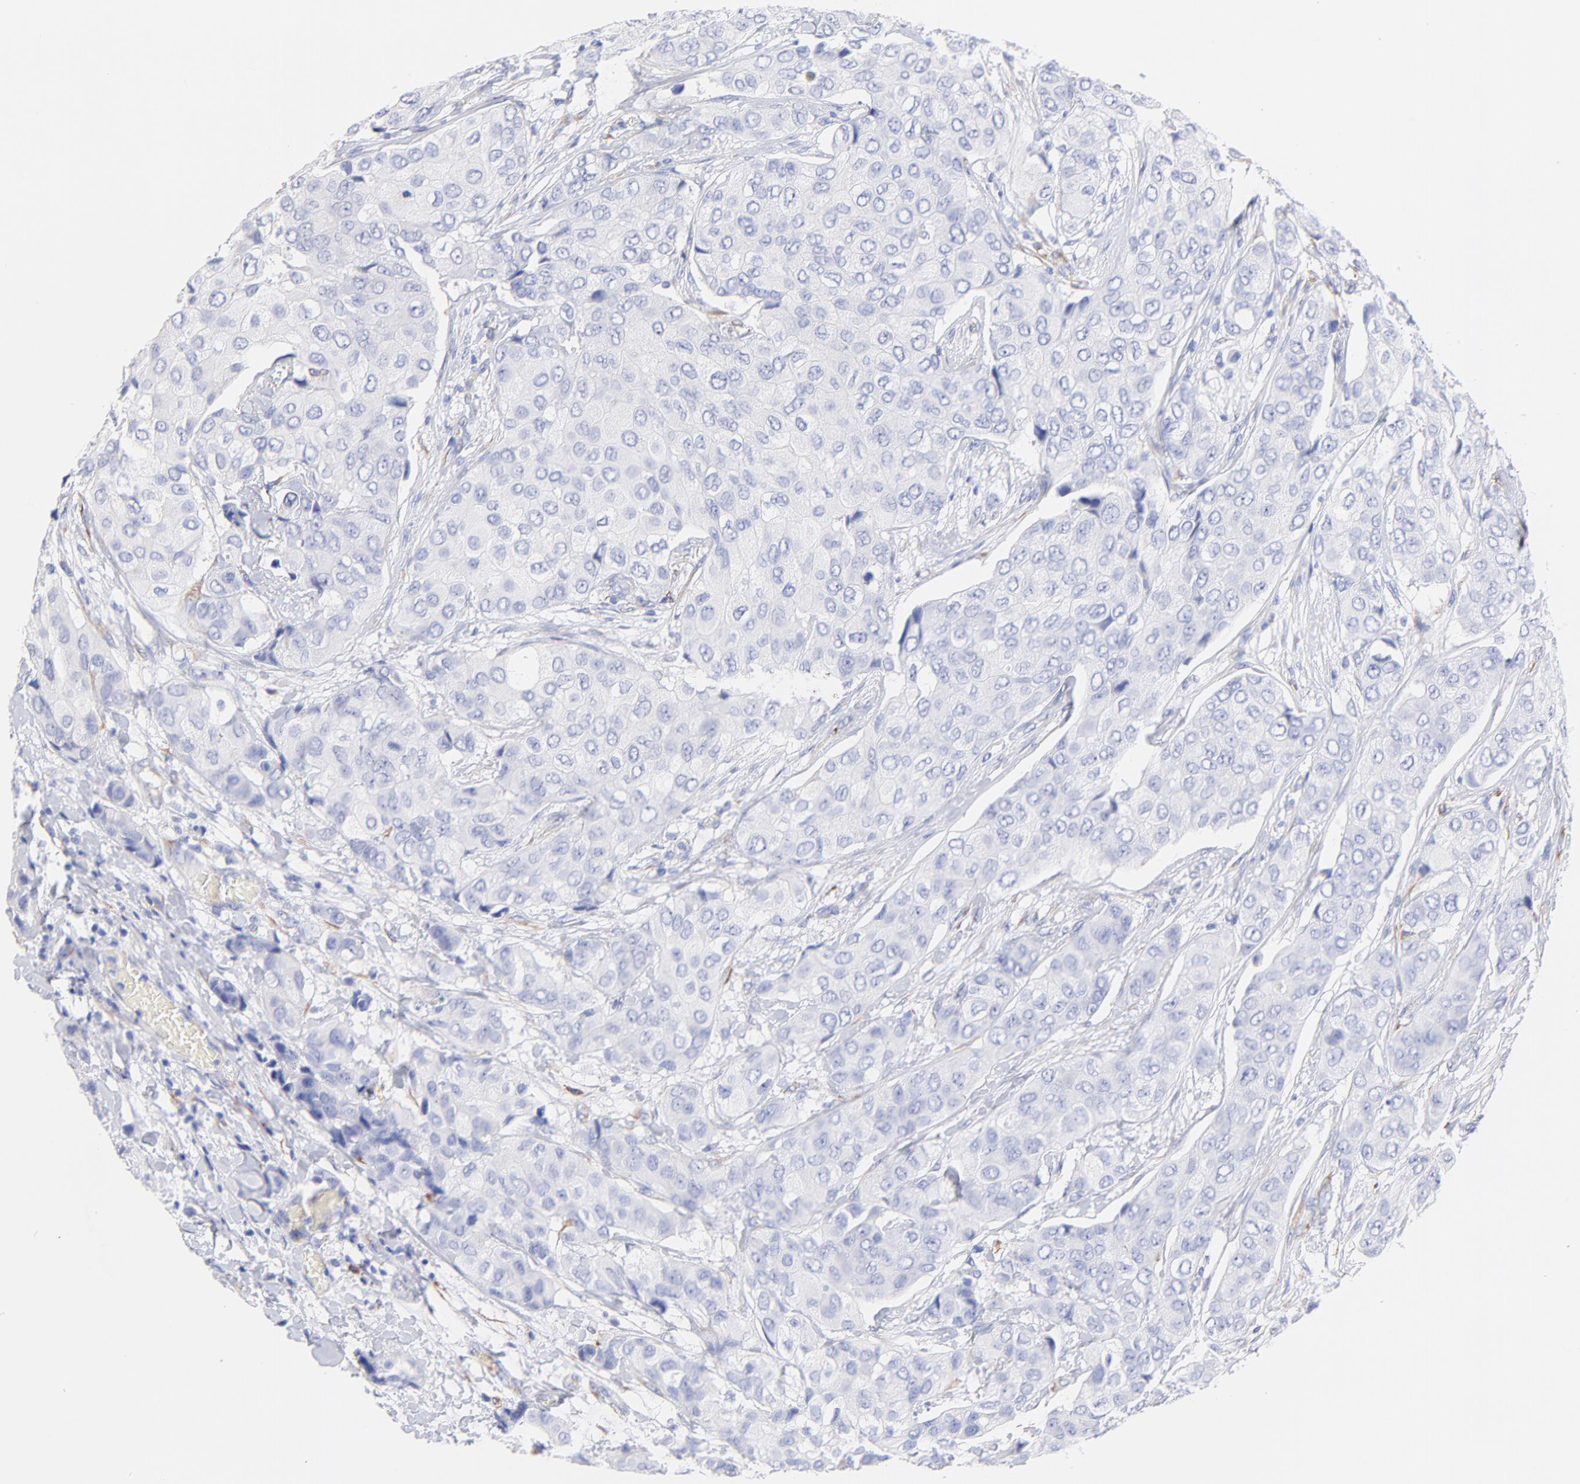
{"staining": {"intensity": "negative", "quantity": "none", "location": "none"}, "tissue": "breast cancer", "cell_type": "Tumor cells", "image_type": "cancer", "snomed": [{"axis": "morphology", "description": "Duct carcinoma"}, {"axis": "topography", "description": "Breast"}], "caption": "DAB (3,3'-diaminobenzidine) immunohistochemical staining of human invasive ductal carcinoma (breast) shows no significant staining in tumor cells. (Immunohistochemistry, brightfield microscopy, high magnification).", "gene": "C1QTNF6", "patient": {"sex": "female", "age": 68}}